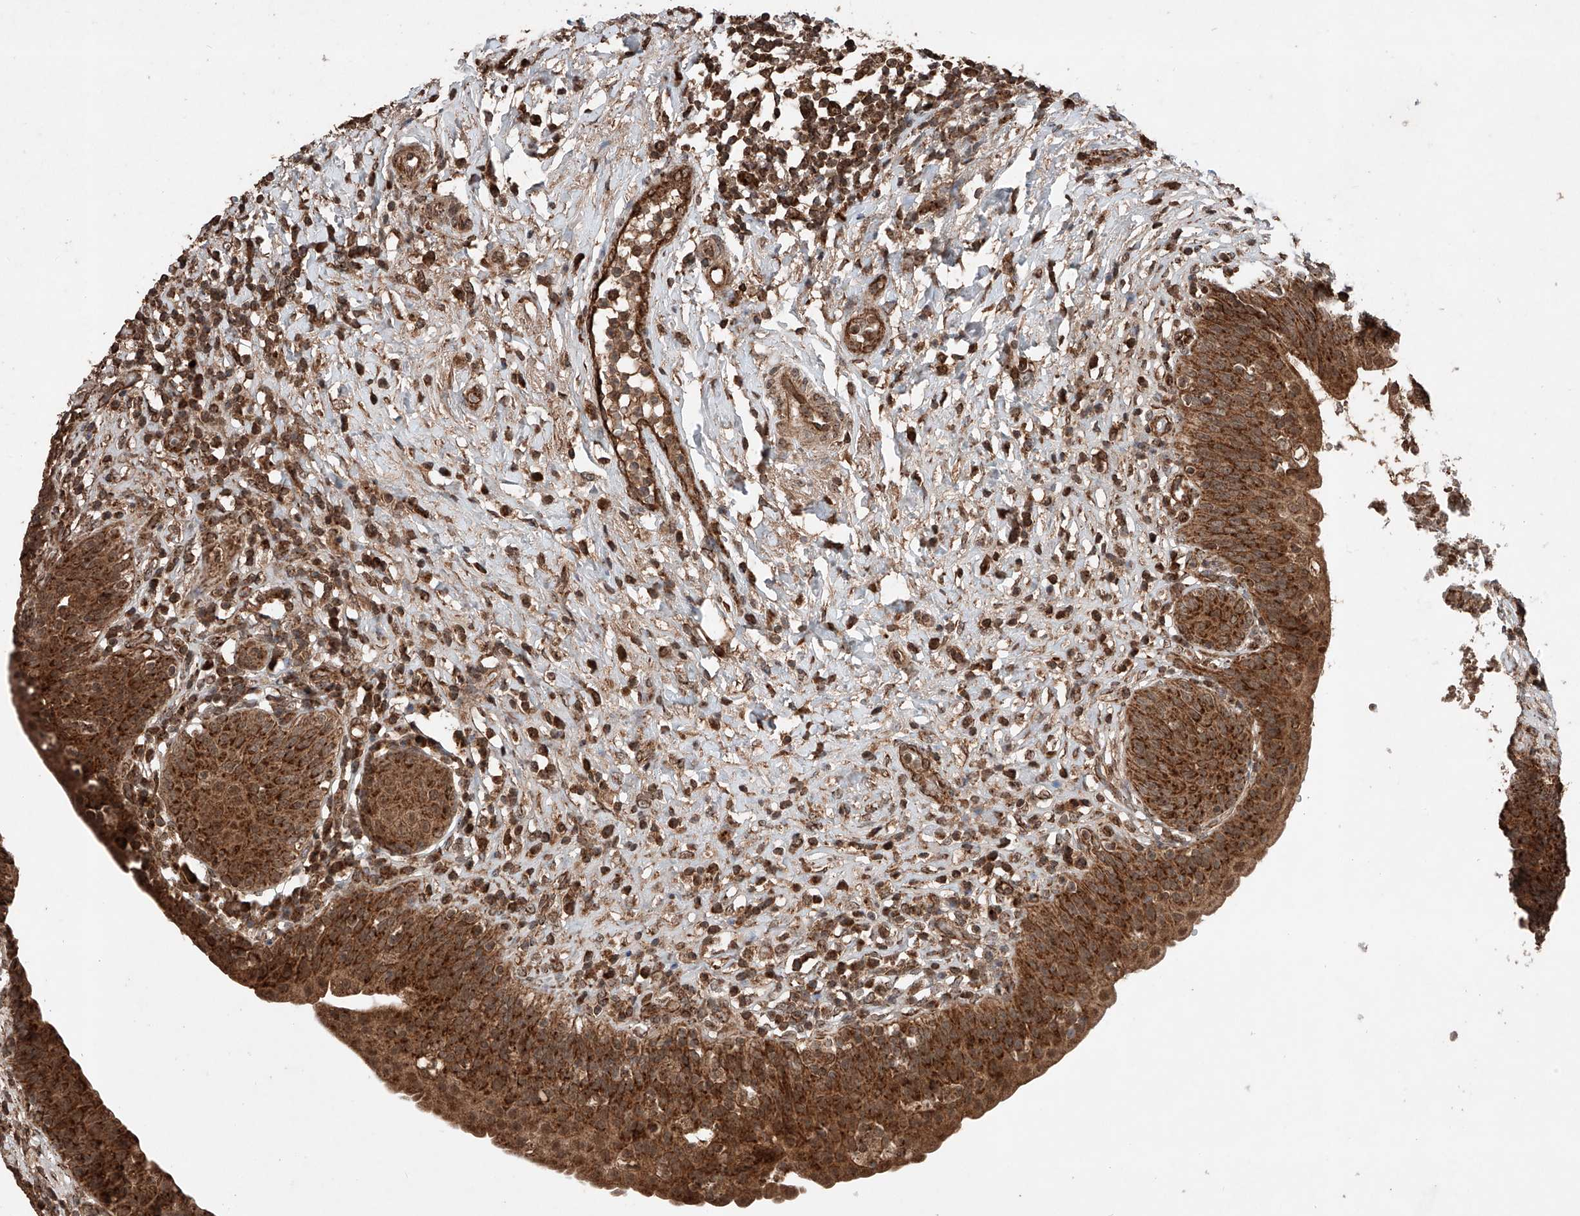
{"staining": {"intensity": "strong", "quantity": ">75%", "location": "cytoplasmic/membranous,nuclear"}, "tissue": "urinary bladder", "cell_type": "Urothelial cells", "image_type": "normal", "snomed": [{"axis": "morphology", "description": "Normal tissue, NOS"}, {"axis": "topography", "description": "Urinary bladder"}], "caption": "A high amount of strong cytoplasmic/membranous,nuclear staining is present in approximately >75% of urothelial cells in unremarkable urinary bladder.", "gene": "ZSCAN29", "patient": {"sex": "male", "age": 83}}